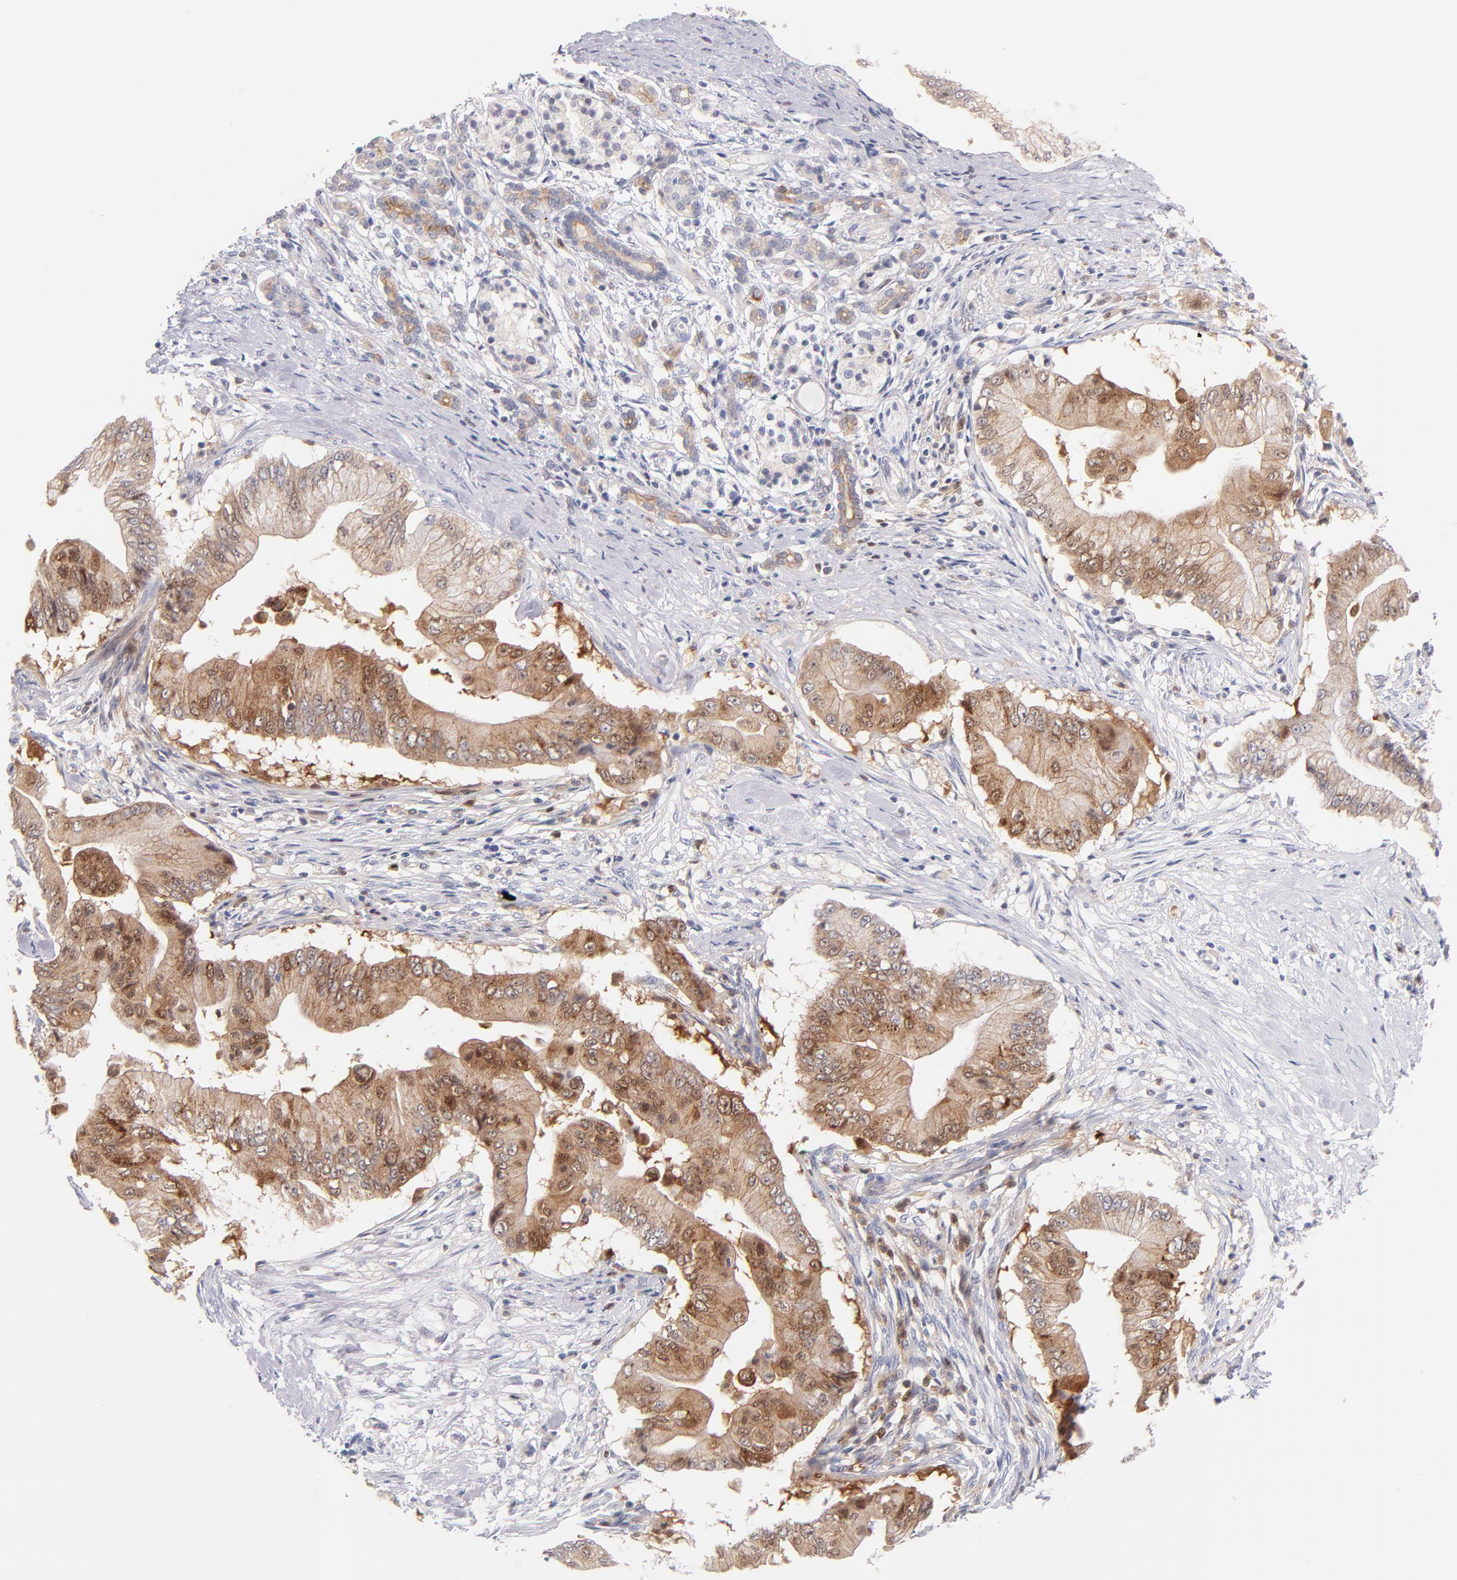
{"staining": {"intensity": "moderate", "quantity": ">75%", "location": "cytoplasmic/membranous"}, "tissue": "pancreatic cancer", "cell_type": "Tumor cells", "image_type": "cancer", "snomed": [{"axis": "morphology", "description": "Adenocarcinoma, NOS"}, {"axis": "topography", "description": "Pancreas"}], "caption": "IHC staining of adenocarcinoma (pancreatic), which reveals medium levels of moderate cytoplasmic/membranous staining in about >75% of tumor cells indicating moderate cytoplasmic/membranous protein staining. The staining was performed using DAB (3,3'-diaminobenzidine) (brown) for protein detection and nuclei were counterstained in hematoxylin (blue).", "gene": "BID", "patient": {"sex": "male", "age": 62}}